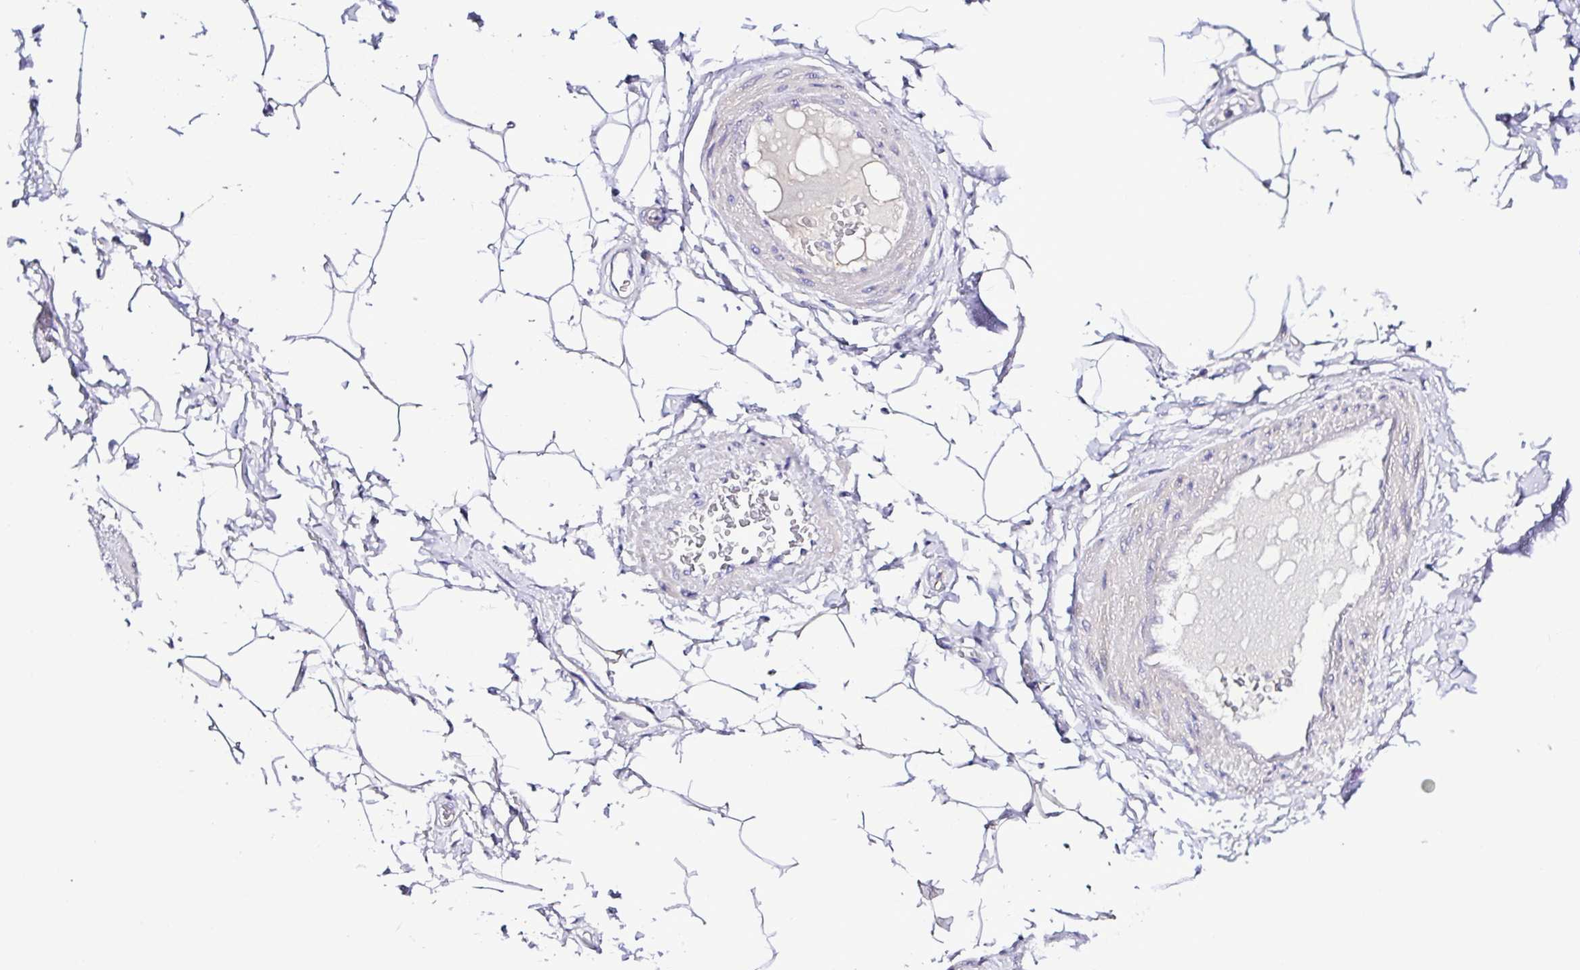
{"staining": {"intensity": "negative", "quantity": "none", "location": "none"}, "tissue": "adipose tissue", "cell_type": "Adipocytes", "image_type": "normal", "snomed": [{"axis": "morphology", "description": "Normal tissue, NOS"}, {"axis": "topography", "description": "Peripheral nerve tissue"}], "caption": "This histopathology image is of benign adipose tissue stained with immunohistochemistry (IHC) to label a protein in brown with the nuclei are counter-stained blue. There is no positivity in adipocytes.", "gene": "GABBR2", "patient": {"sex": "male", "age": 51}}